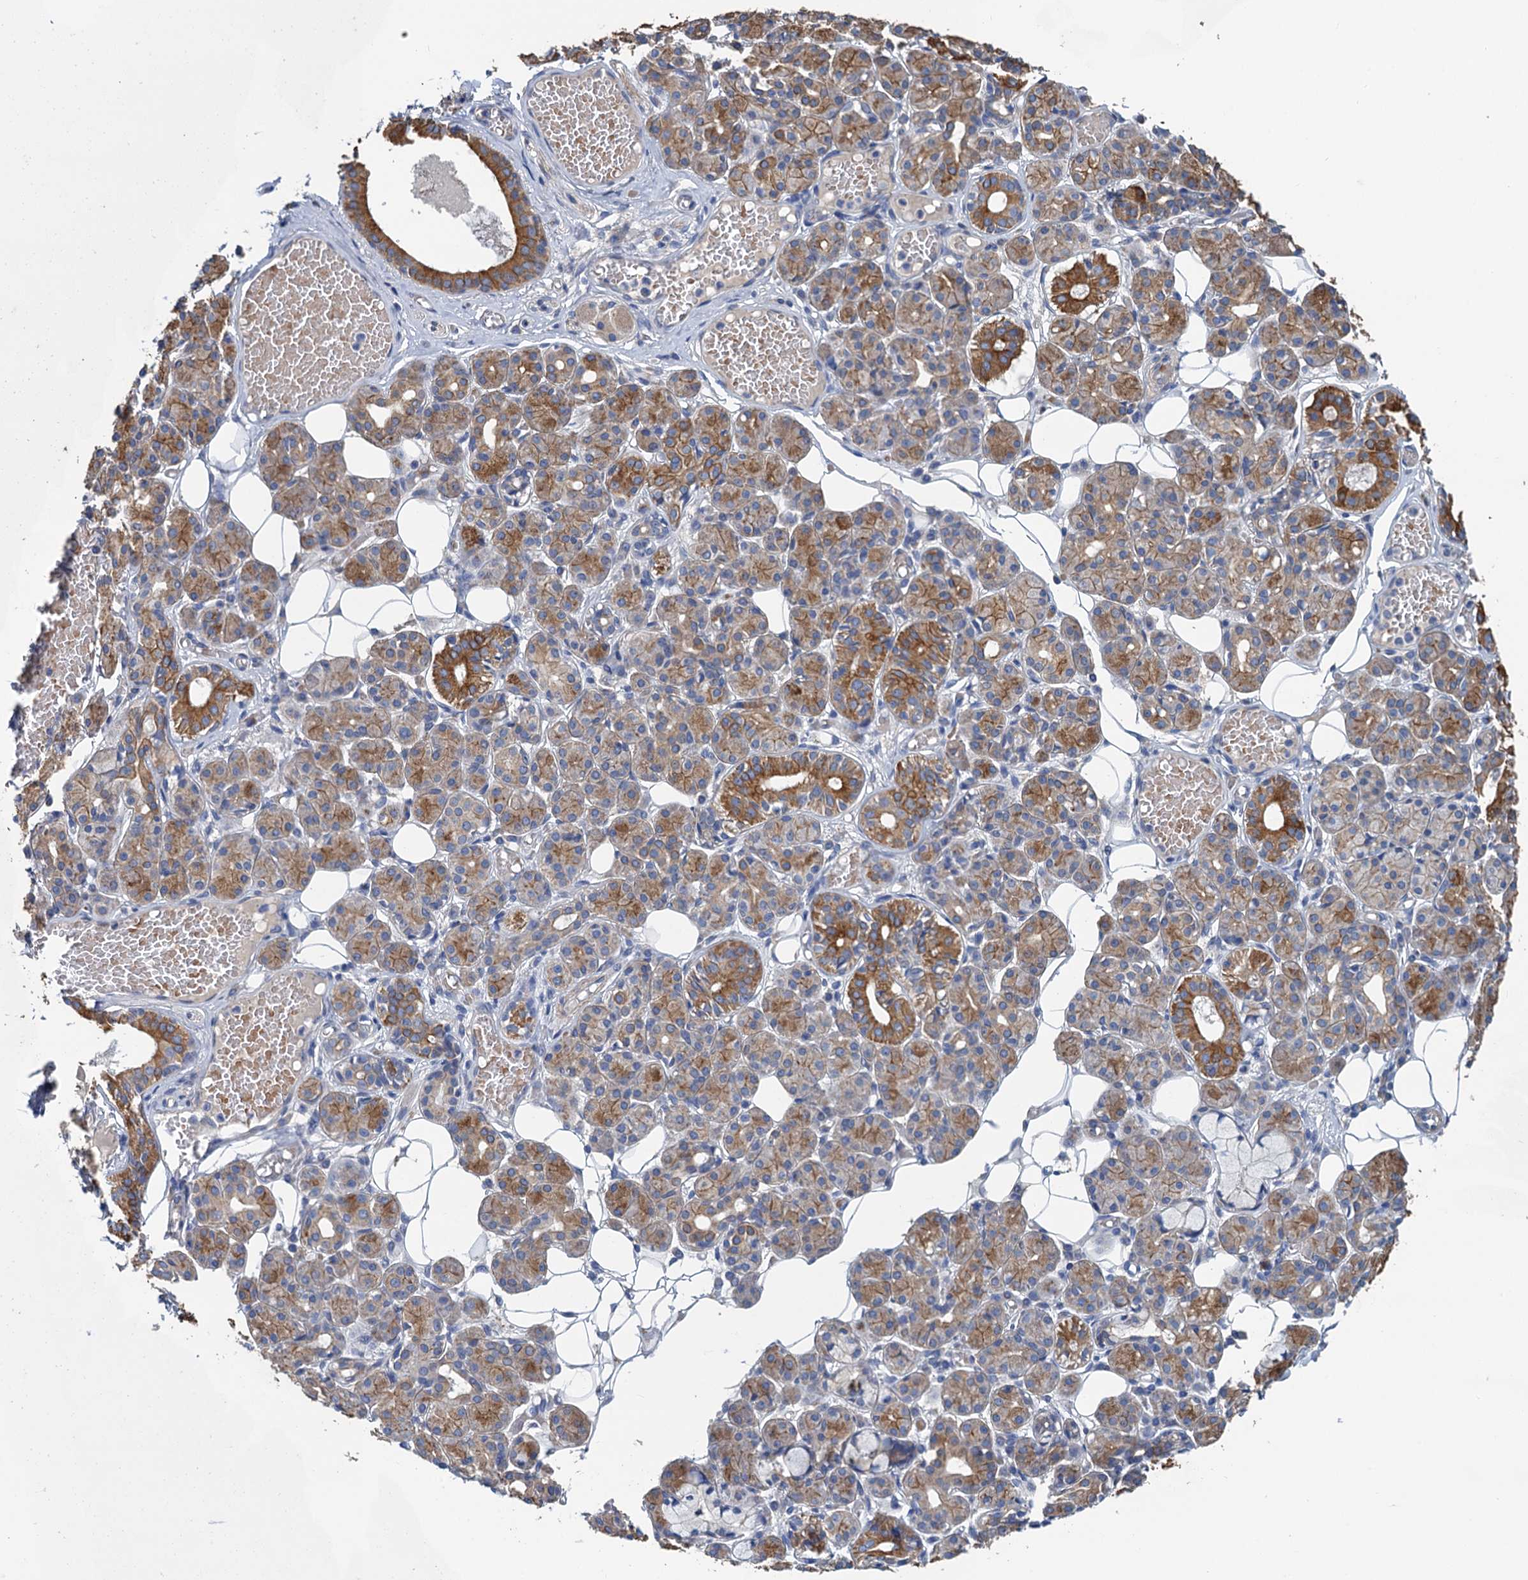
{"staining": {"intensity": "moderate", "quantity": ">75%", "location": "cytoplasmic/membranous"}, "tissue": "salivary gland", "cell_type": "Glandular cells", "image_type": "normal", "snomed": [{"axis": "morphology", "description": "Normal tissue, NOS"}, {"axis": "topography", "description": "Salivary gland"}], "caption": "A medium amount of moderate cytoplasmic/membranous staining is present in about >75% of glandular cells in benign salivary gland.", "gene": "SMCO3", "patient": {"sex": "male", "age": 63}}